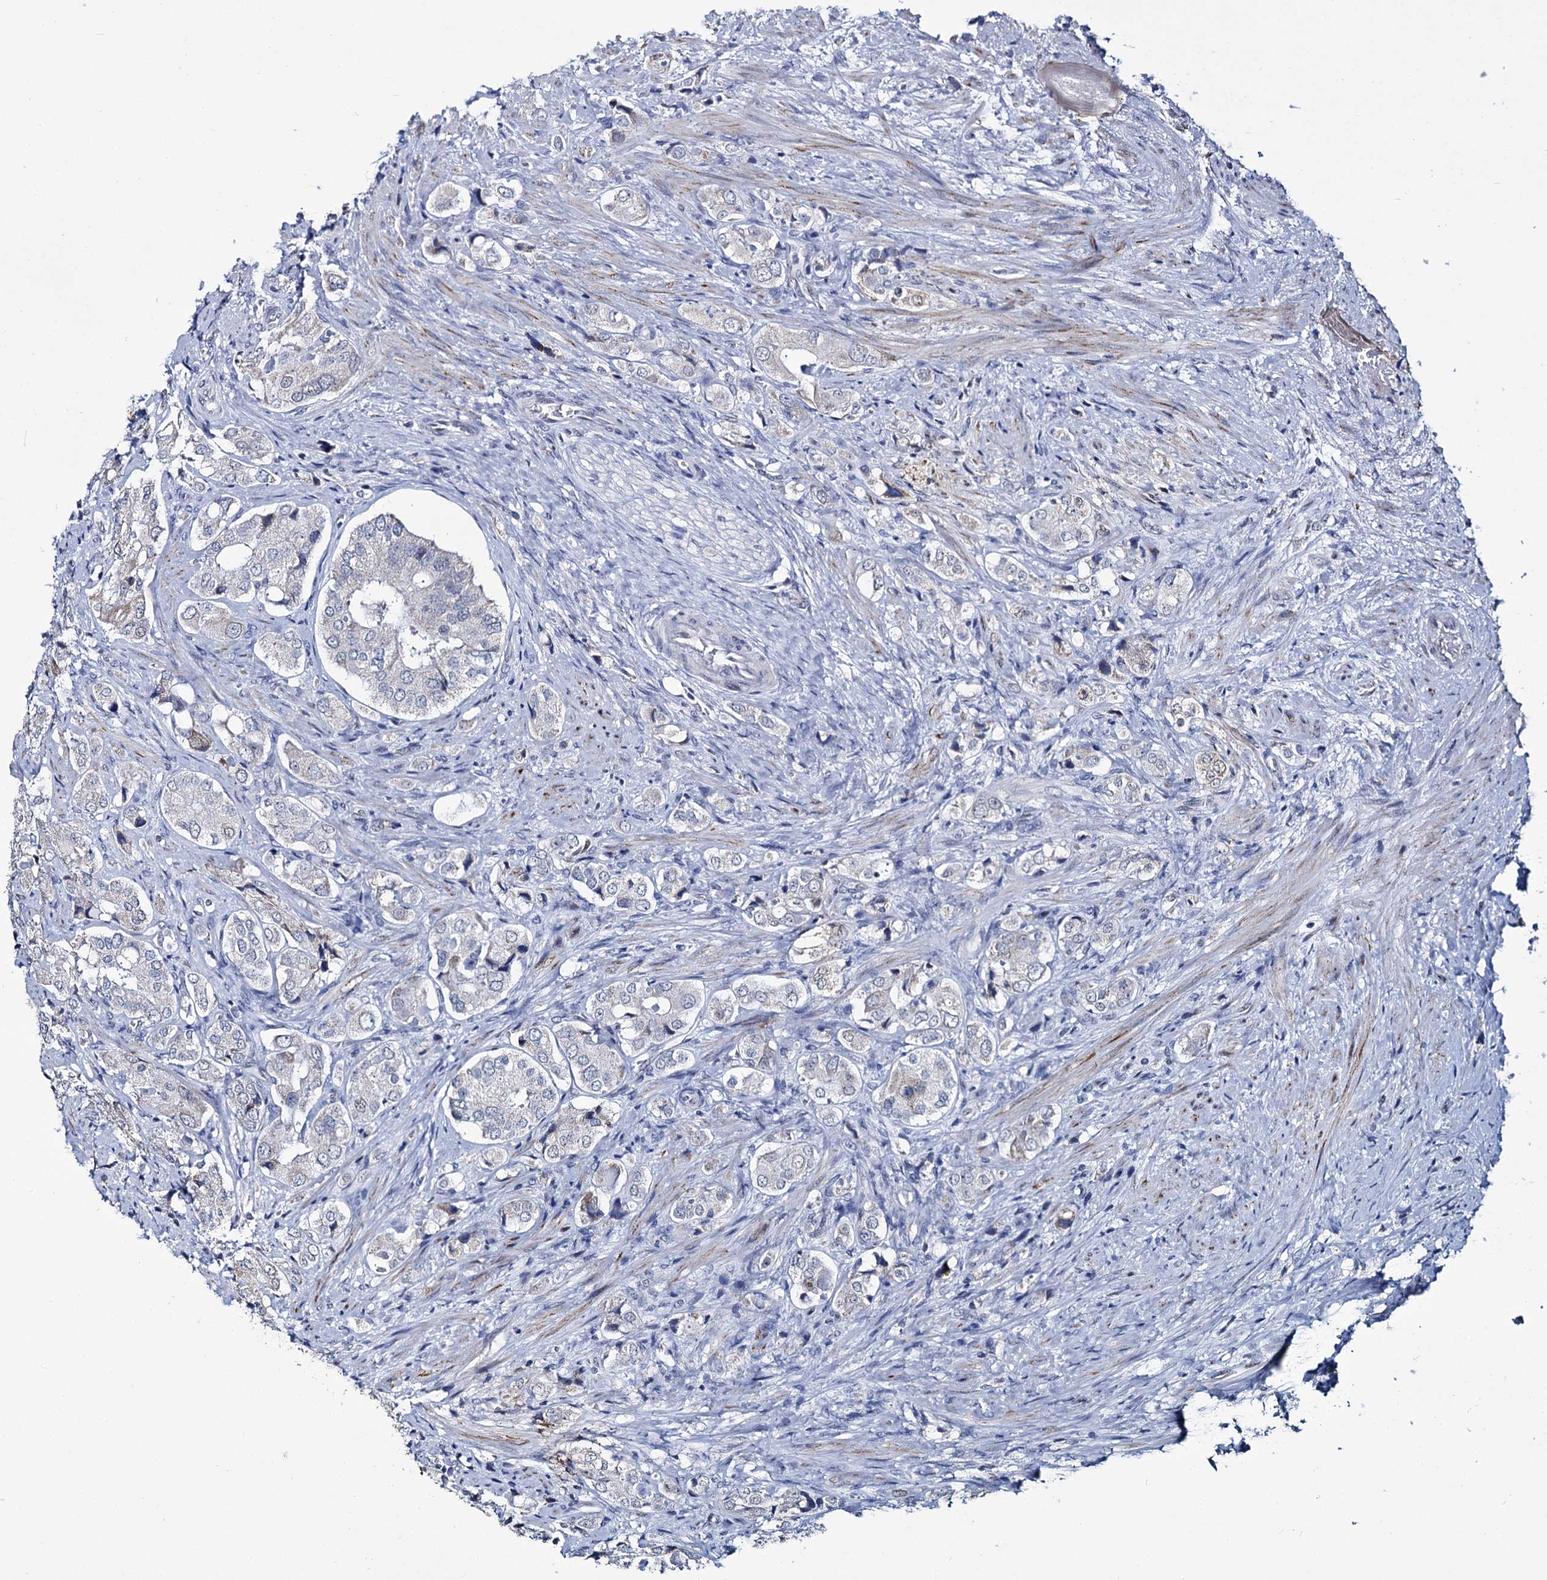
{"staining": {"intensity": "negative", "quantity": "none", "location": "none"}, "tissue": "prostate cancer", "cell_type": "Tumor cells", "image_type": "cancer", "snomed": [{"axis": "morphology", "description": "Adenocarcinoma, High grade"}, {"axis": "topography", "description": "Prostate"}], "caption": "Tumor cells are negative for protein expression in human prostate cancer (high-grade adenocarcinoma).", "gene": "RPUSD4", "patient": {"sex": "male", "age": 65}}